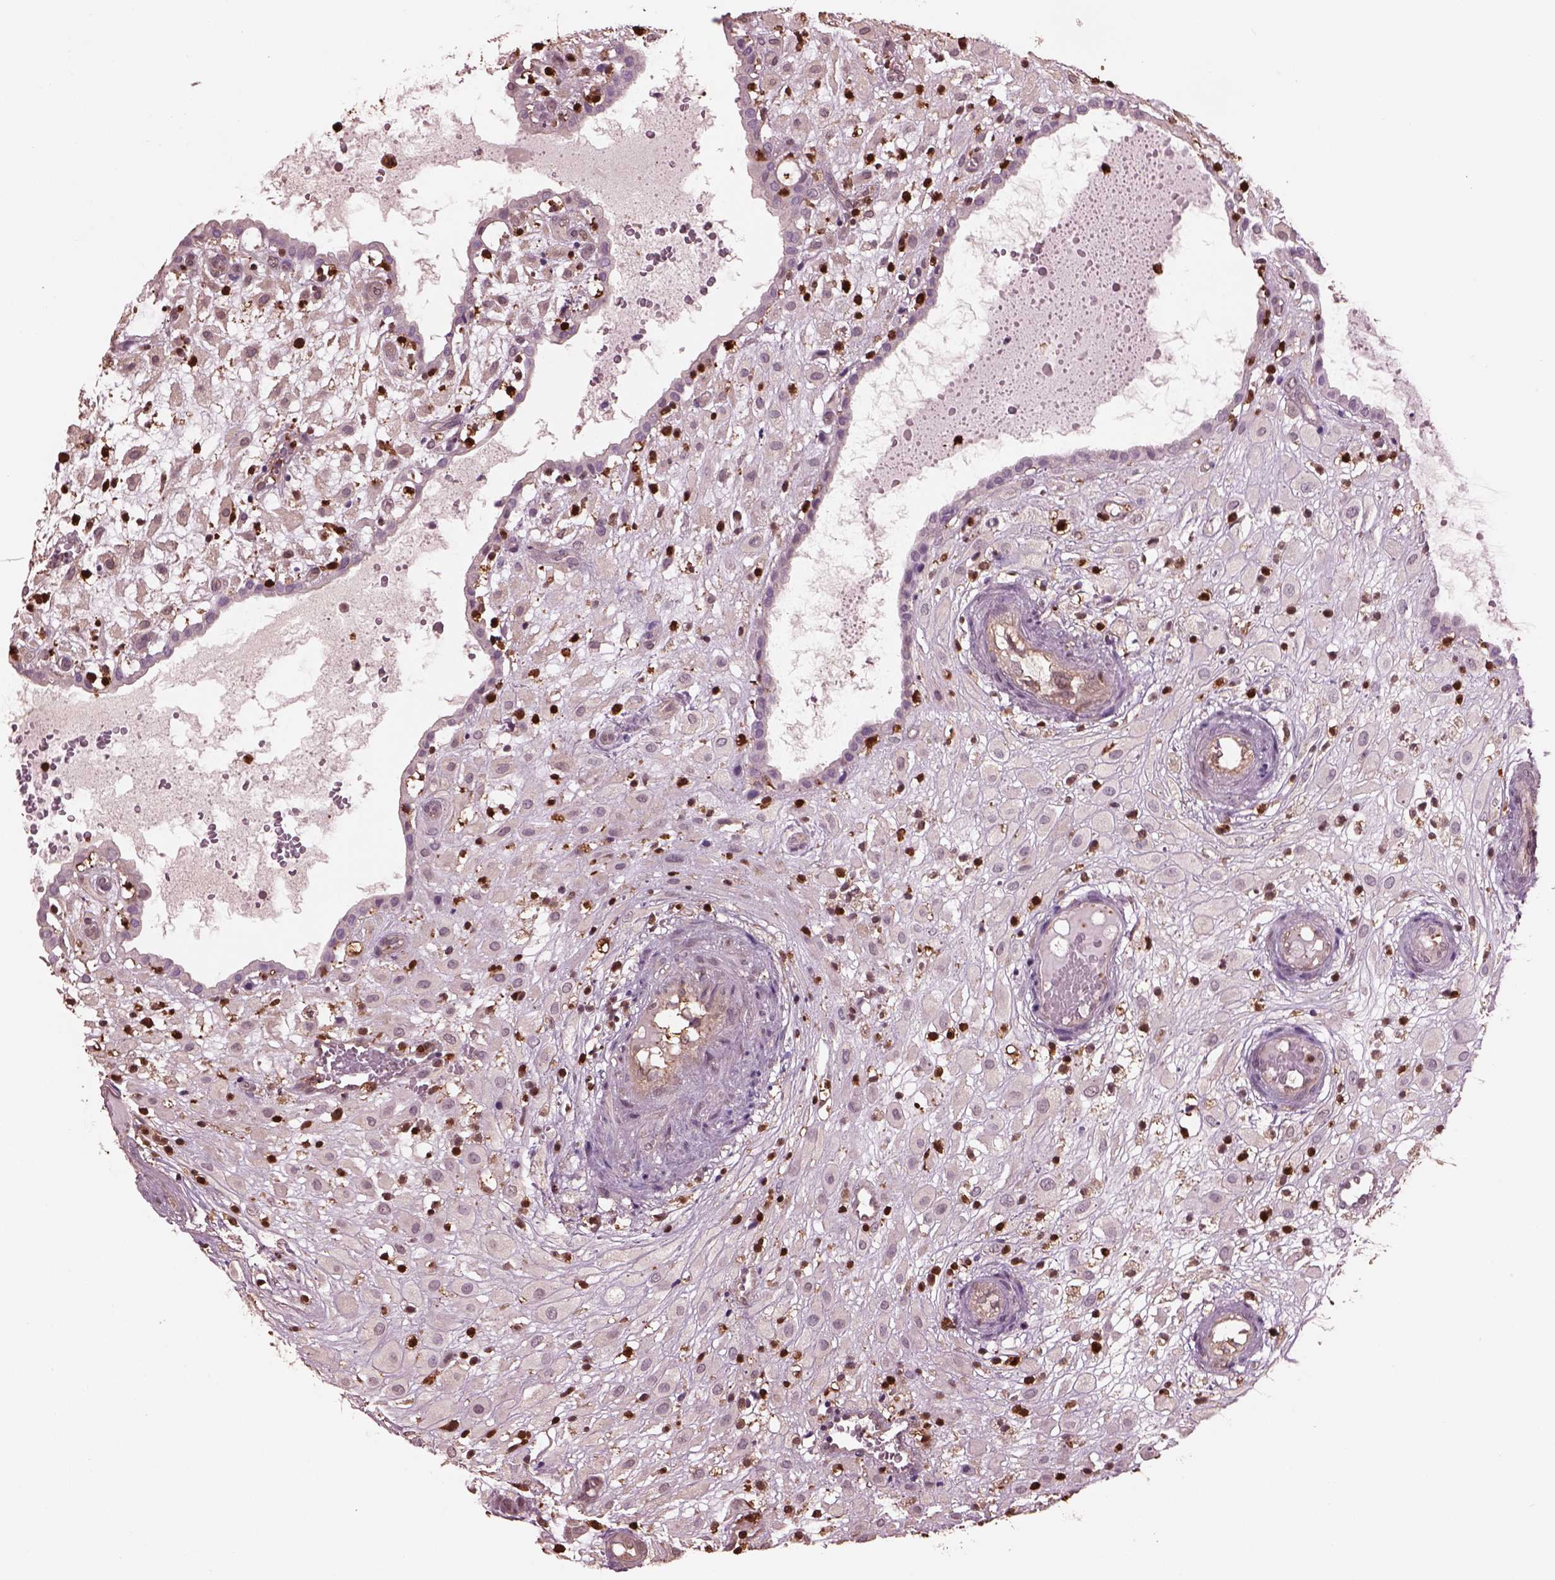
{"staining": {"intensity": "weak", "quantity": "<25%", "location": "cytoplasmic/membranous"}, "tissue": "placenta", "cell_type": "Decidual cells", "image_type": "normal", "snomed": [{"axis": "morphology", "description": "Normal tissue, NOS"}, {"axis": "topography", "description": "Placenta"}], "caption": "A high-resolution image shows IHC staining of unremarkable placenta, which displays no significant expression in decidual cells. The staining was performed using DAB (3,3'-diaminobenzidine) to visualize the protein expression in brown, while the nuclei were stained in blue with hematoxylin (Magnification: 20x).", "gene": "IL31RA", "patient": {"sex": "female", "age": 24}}